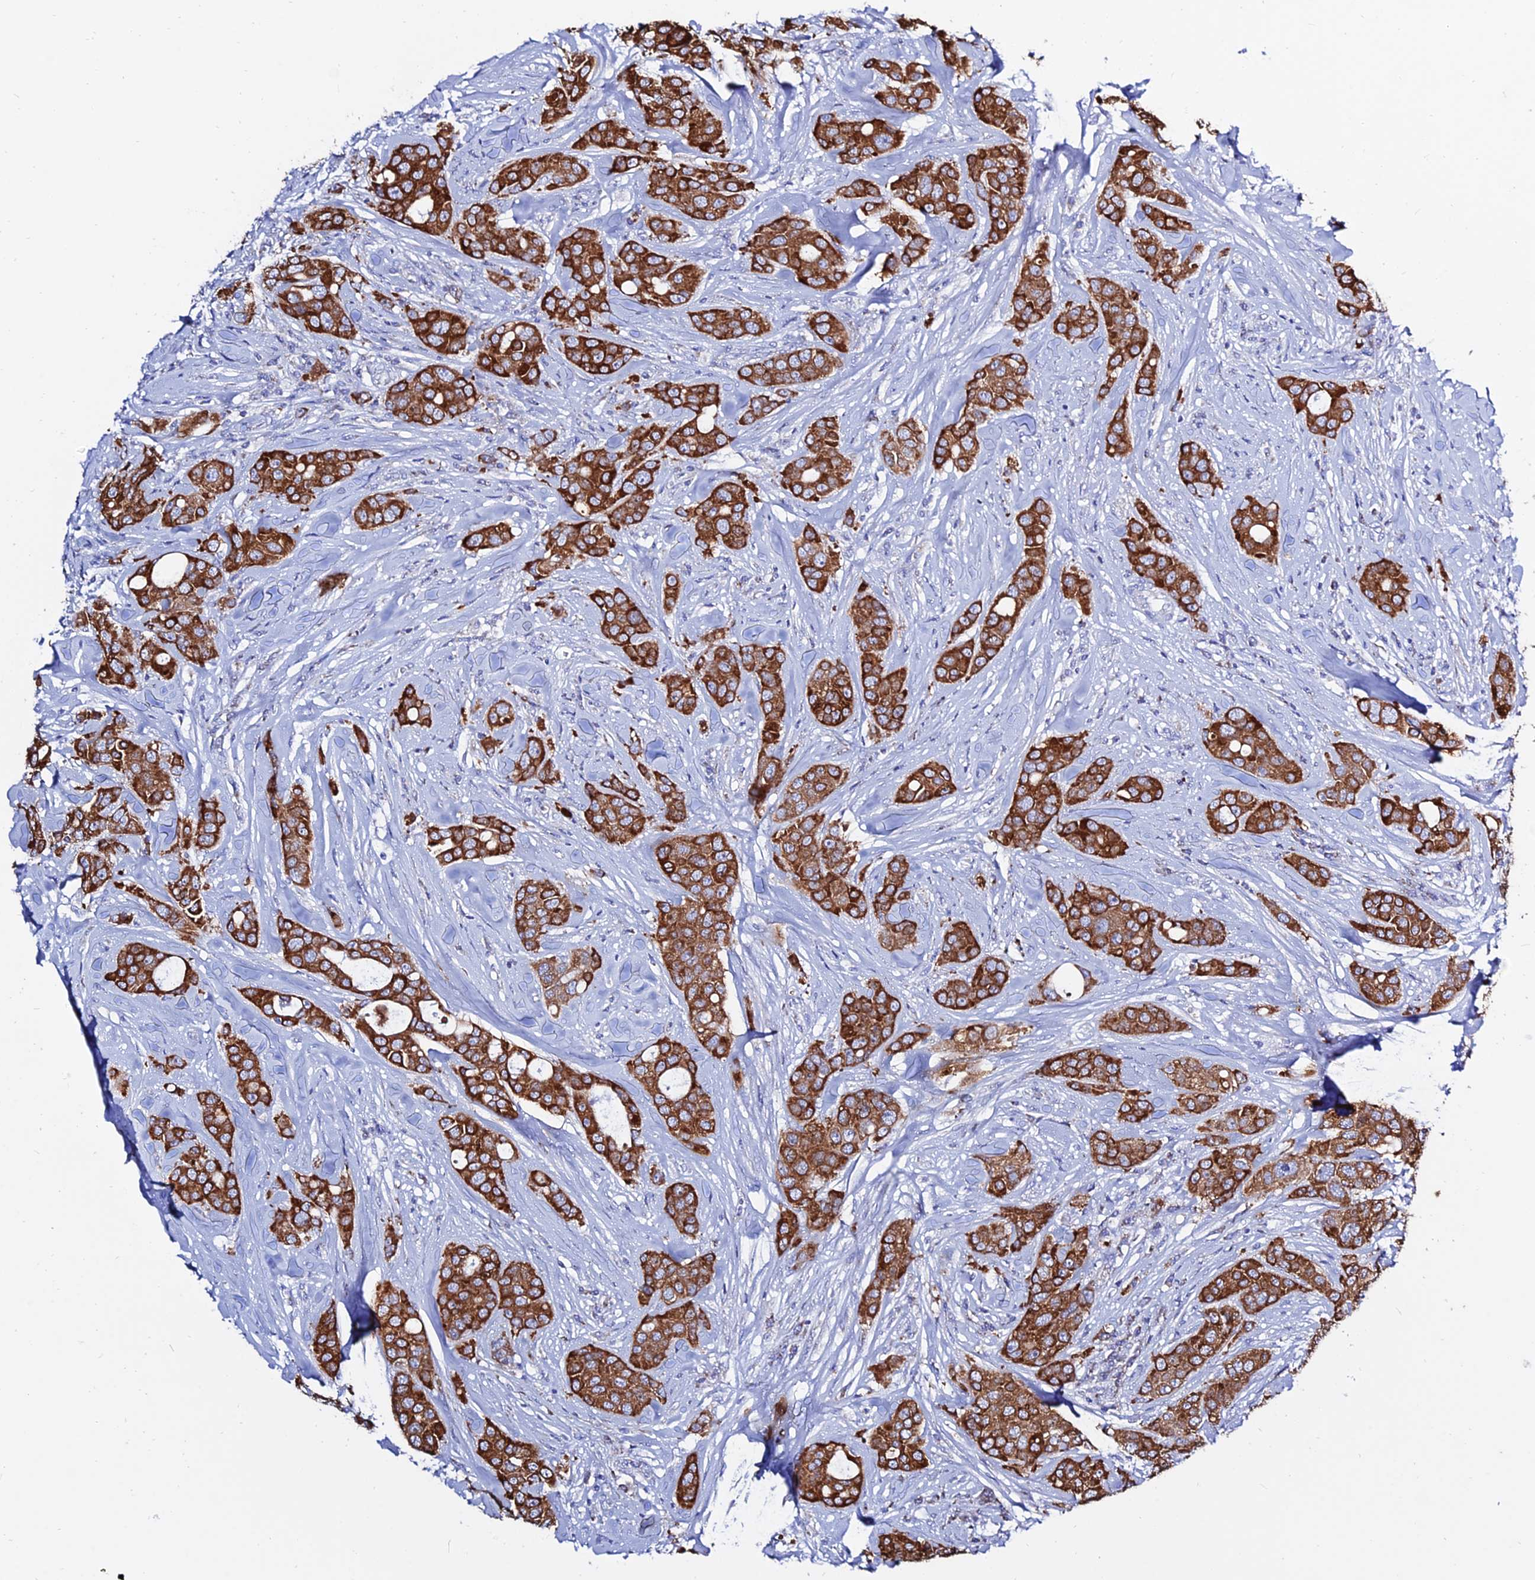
{"staining": {"intensity": "strong", "quantity": ">75%", "location": "cytoplasmic/membranous"}, "tissue": "breast cancer", "cell_type": "Tumor cells", "image_type": "cancer", "snomed": [{"axis": "morphology", "description": "Duct carcinoma"}, {"axis": "topography", "description": "Breast"}], "caption": "IHC staining of breast cancer, which shows high levels of strong cytoplasmic/membranous staining in about >75% of tumor cells indicating strong cytoplasmic/membranous protein expression. The staining was performed using DAB (3,3'-diaminobenzidine) (brown) for protein detection and nuclei were counterstained in hematoxylin (blue).", "gene": "MGST1", "patient": {"sex": "female", "age": 43}}